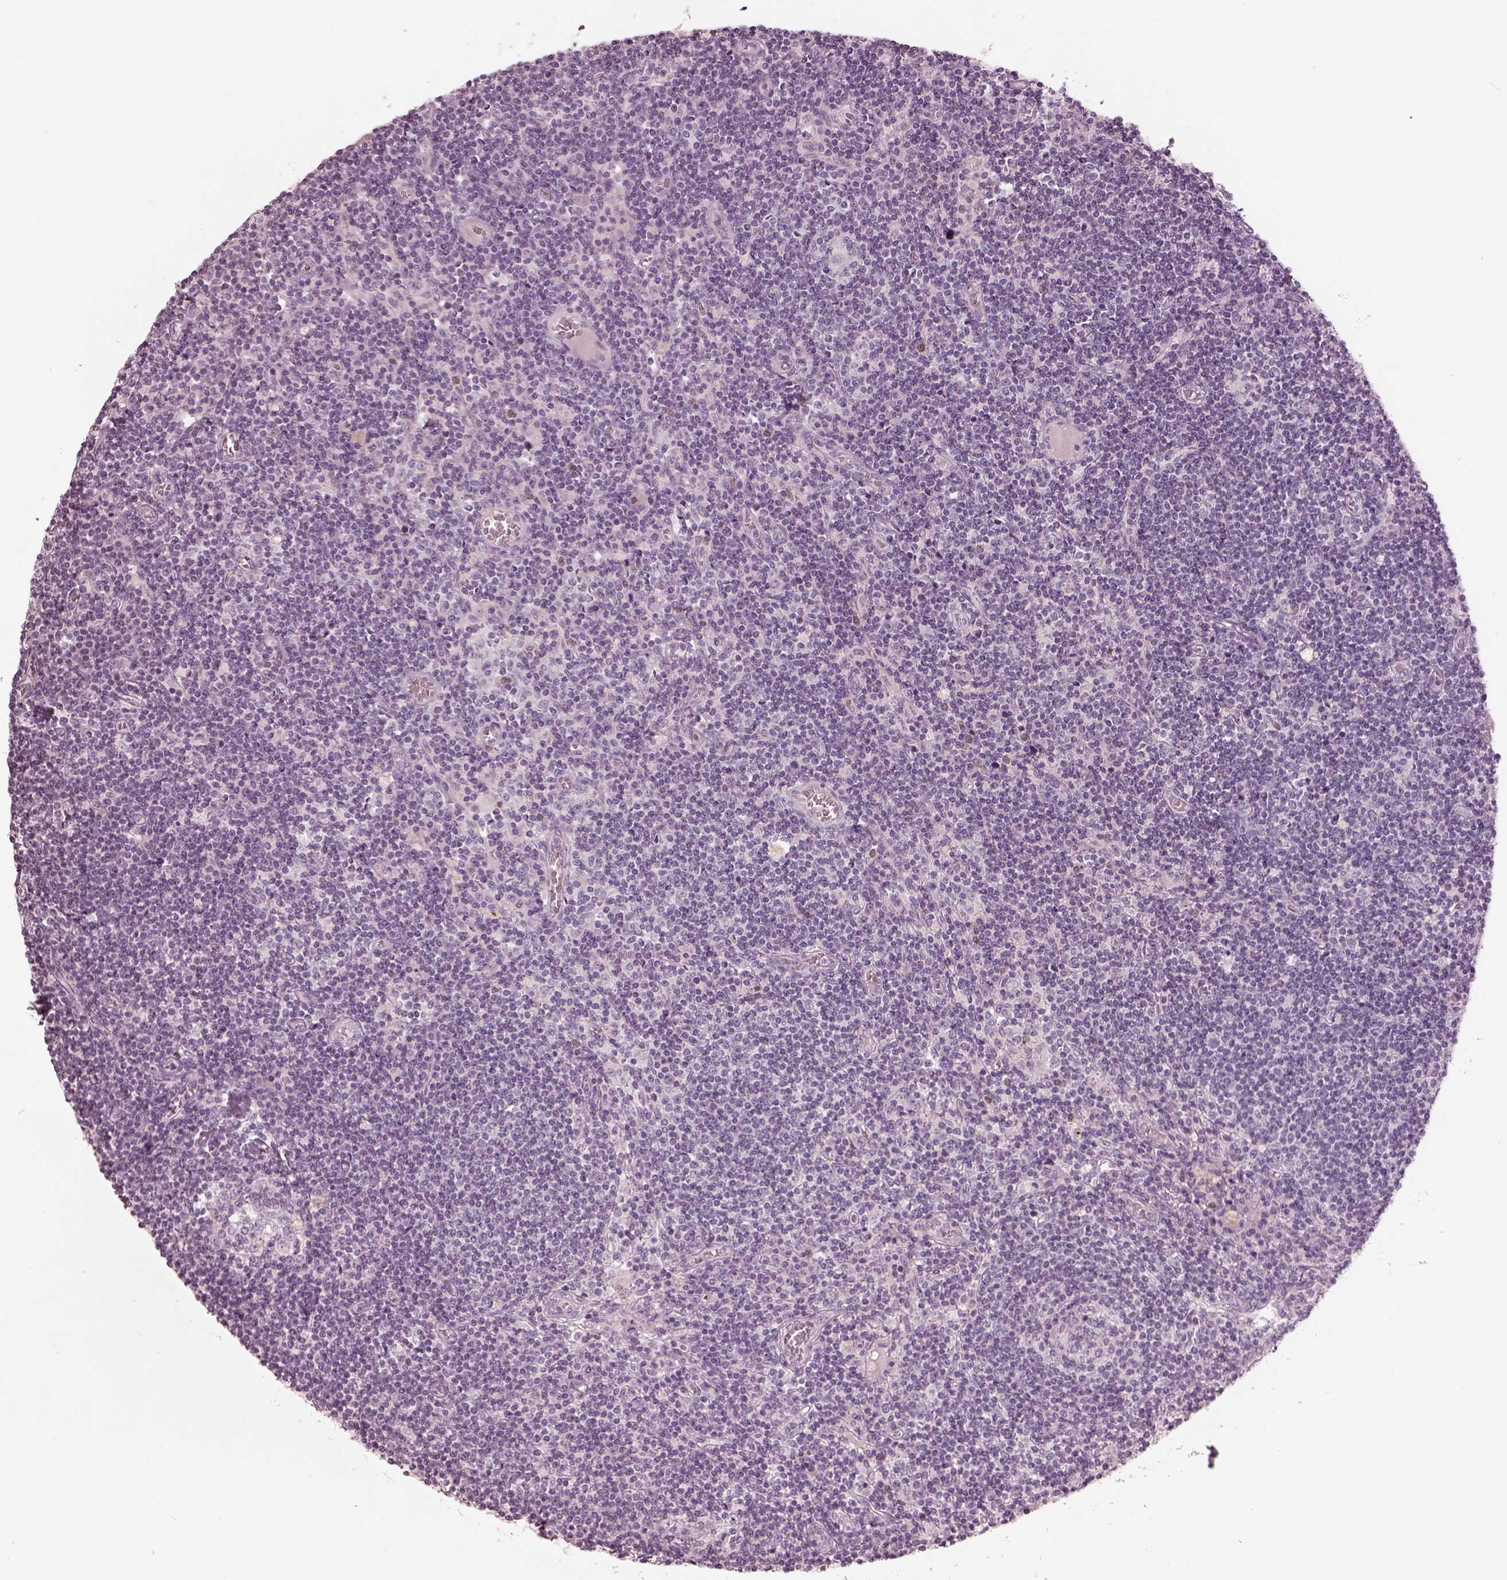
{"staining": {"intensity": "negative", "quantity": "none", "location": "none"}, "tissue": "lymph node", "cell_type": "Germinal center cells", "image_type": "normal", "snomed": [{"axis": "morphology", "description": "Normal tissue, NOS"}, {"axis": "topography", "description": "Lymph node"}], "caption": "Lymph node stained for a protein using immunohistochemistry (IHC) exhibits no positivity germinal center cells.", "gene": "RSPH9", "patient": {"sex": "female", "age": 72}}